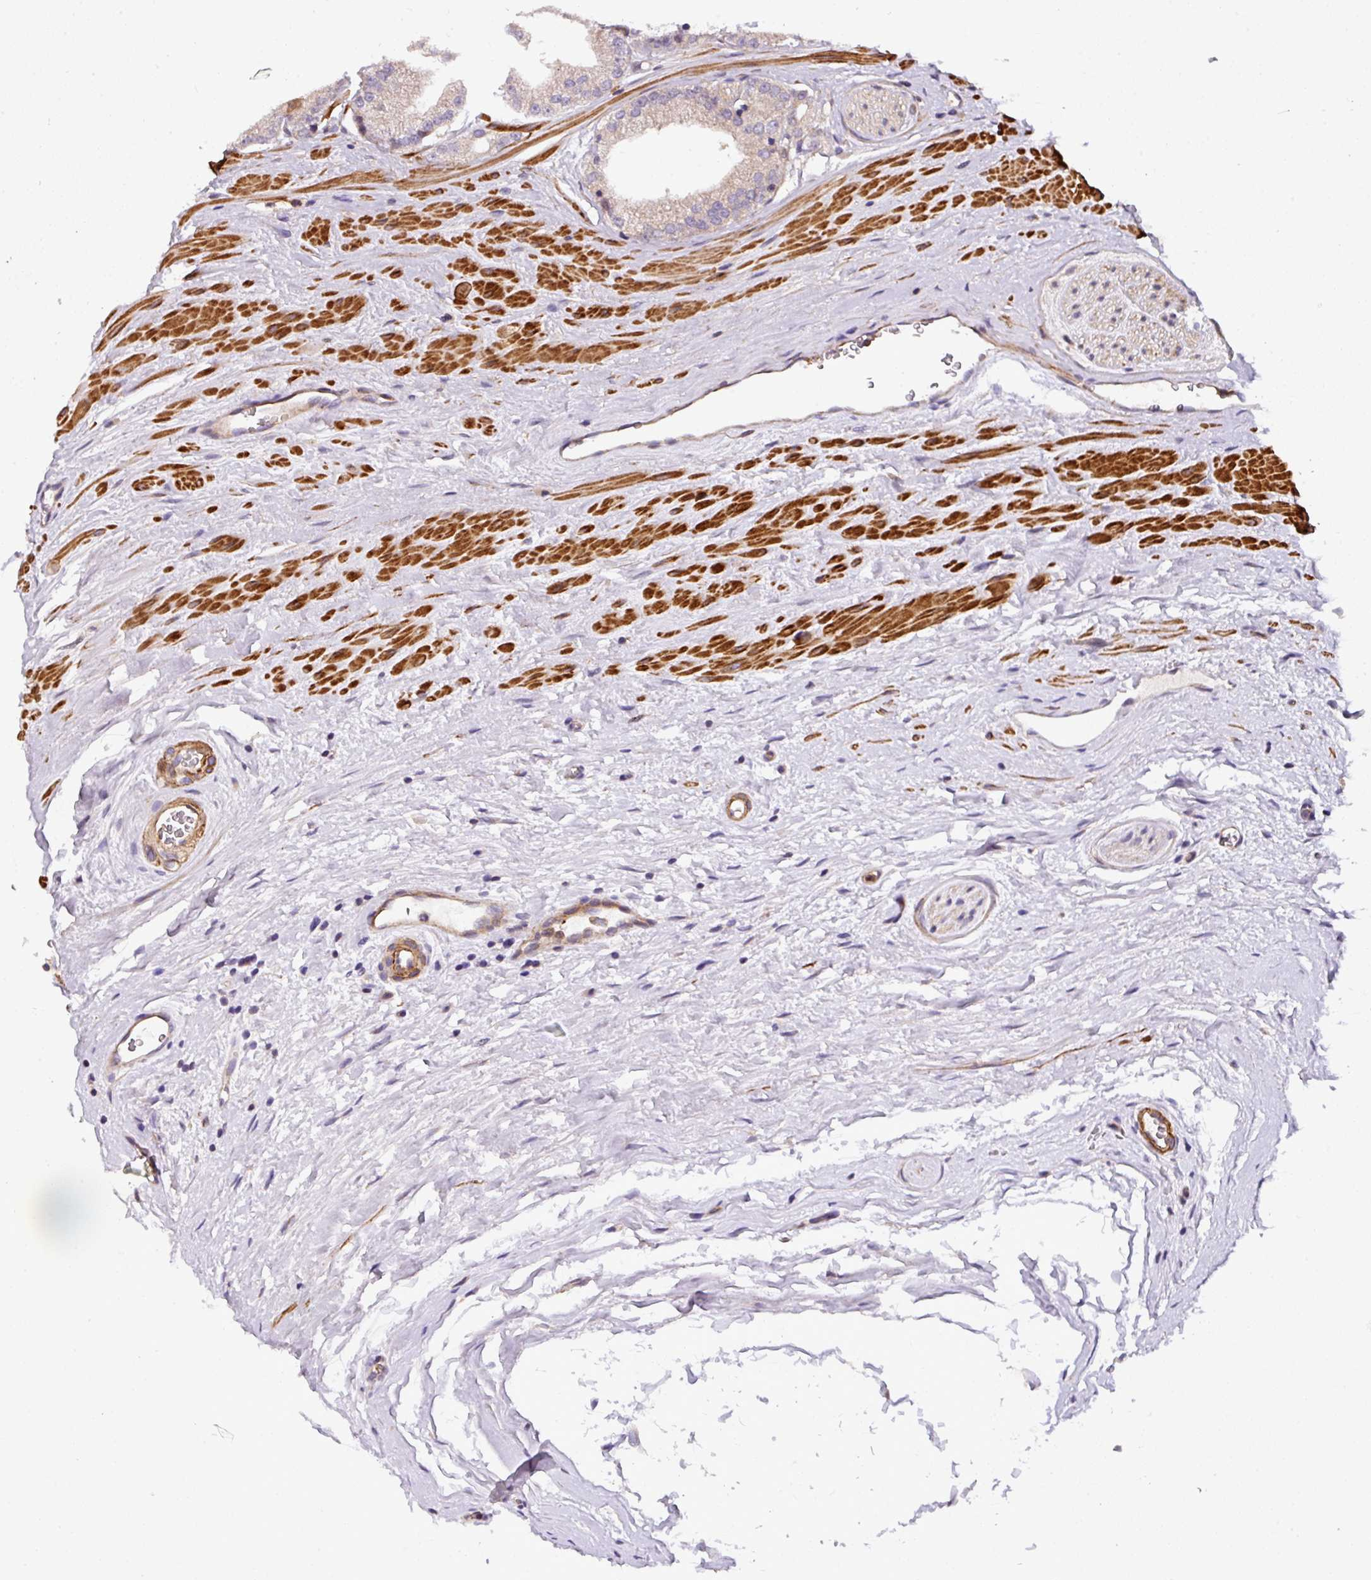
{"staining": {"intensity": "negative", "quantity": "none", "location": "none"}, "tissue": "prostate cancer", "cell_type": "Tumor cells", "image_type": "cancer", "snomed": [{"axis": "morphology", "description": "Adenocarcinoma, High grade"}, {"axis": "topography", "description": "Prostate"}], "caption": "Tumor cells are negative for brown protein staining in prostate cancer.", "gene": "CASS4", "patient": {"sex": "male", "age": 68}}